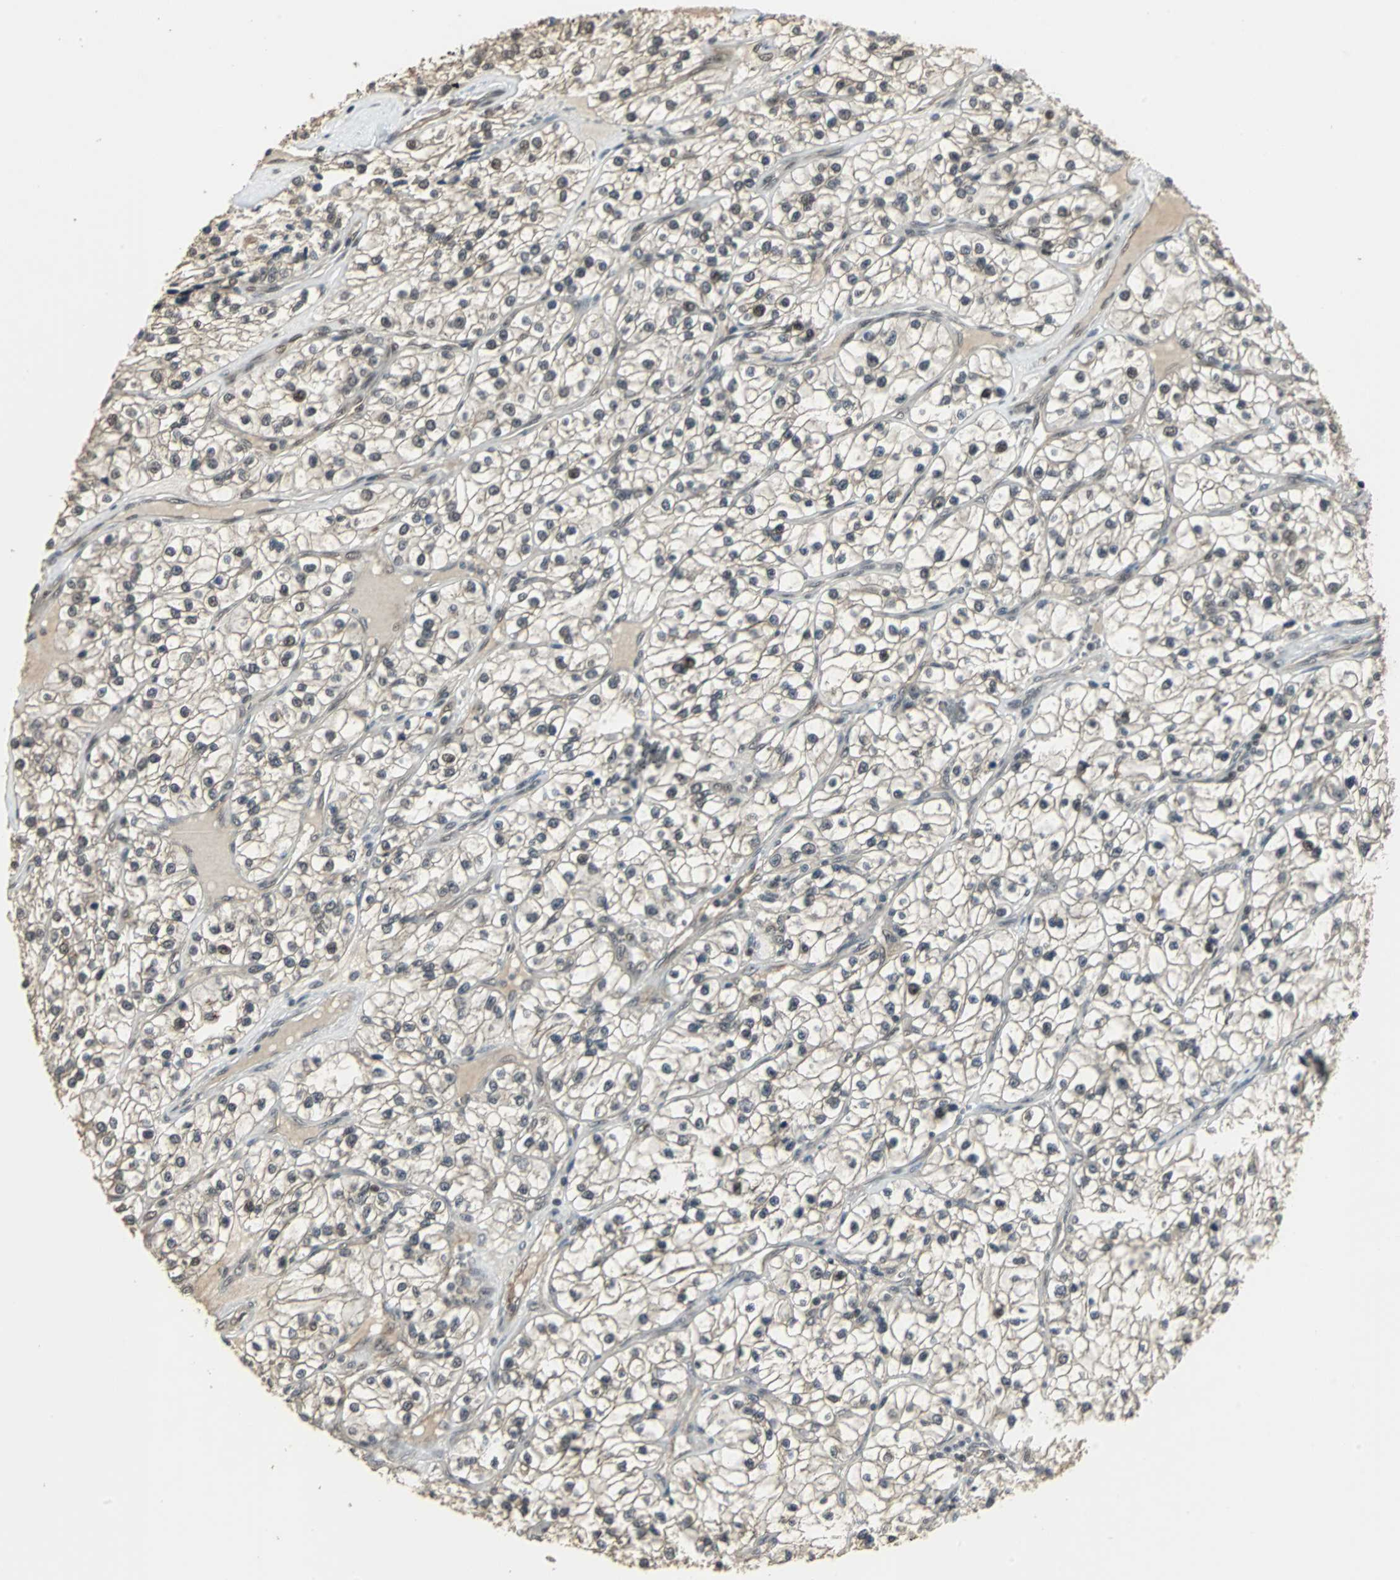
{"staining": {"intensity": "strong", "quantity": ">75%", "location": "nuclear"}, "tissue": "renal cancer", "cell_type": "Tumor cells", "image_type": "cancer", "snomed": [{"axis": "morphology", "description": "Adenocarcinoma, NOS"}, {"axis": "topography", "description": "Kidney"}], "caption": "Immunohistochemical staining of human renal adenocarcinoma demonstrates strong nuclear protein positivity in approximately >75% of tumor cells. (DAB IHC with brightfield microscopy, high magnification).", "gene": "MED4", "patient": {"sex": "female", "age": 57}}